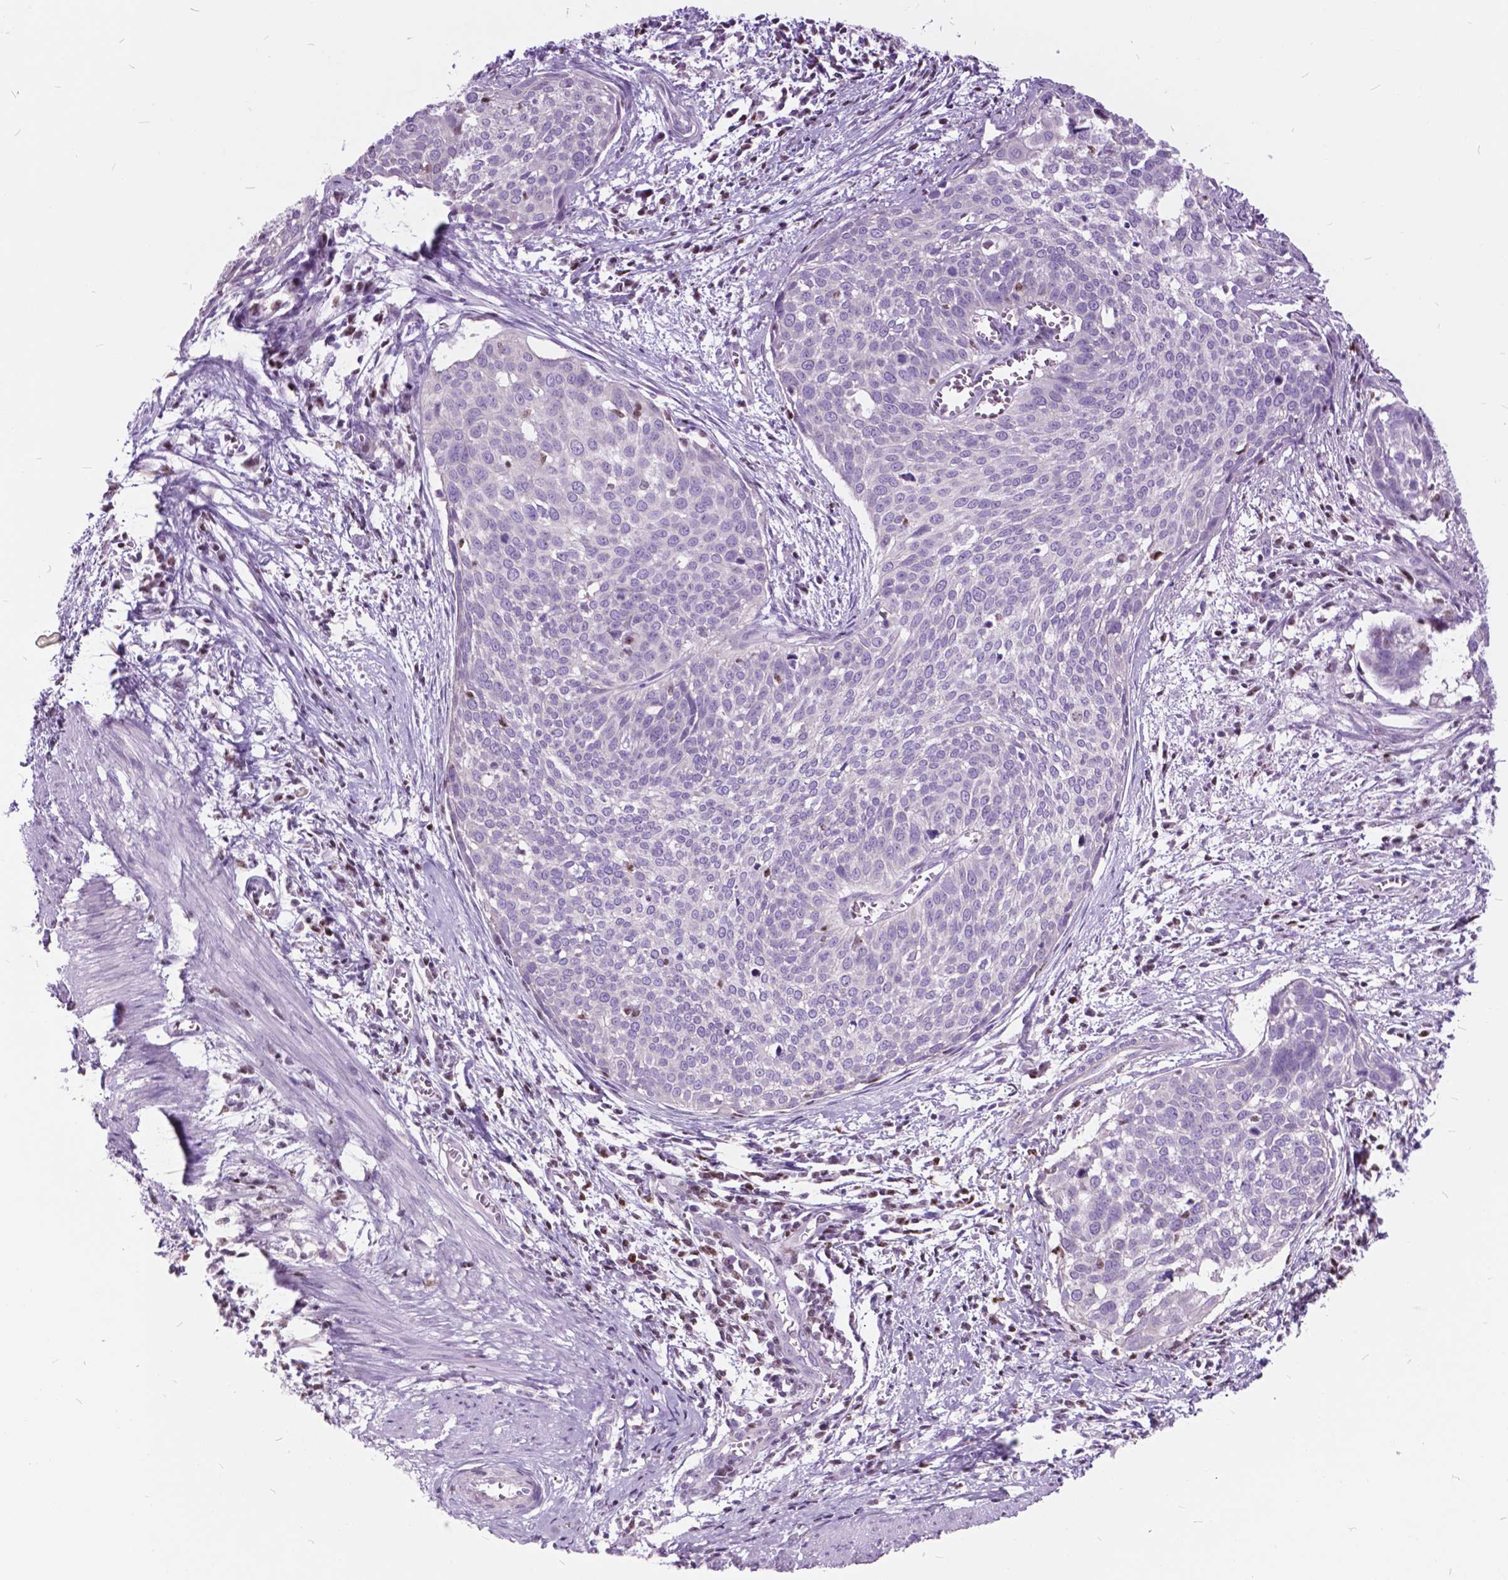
{"staining": {"intensity": "negative", "quantity": "none", "location": "none"}, "tissue": "cervical cancer", "cell_type": "Tumor cells", "image_type": "cancer", "snomed": [{"axis": "morphology", "description": "Squamous cell carcinoma, NOS"}, {"axis": "topography", "description": "Cervix"}], "caption": "Photomicrograph shows no protein staining in tumor cells of squamous cell carcinoma (cervical) tissue.", "gene": "SP140", "patient": {"sex": "female", "age": 39}}